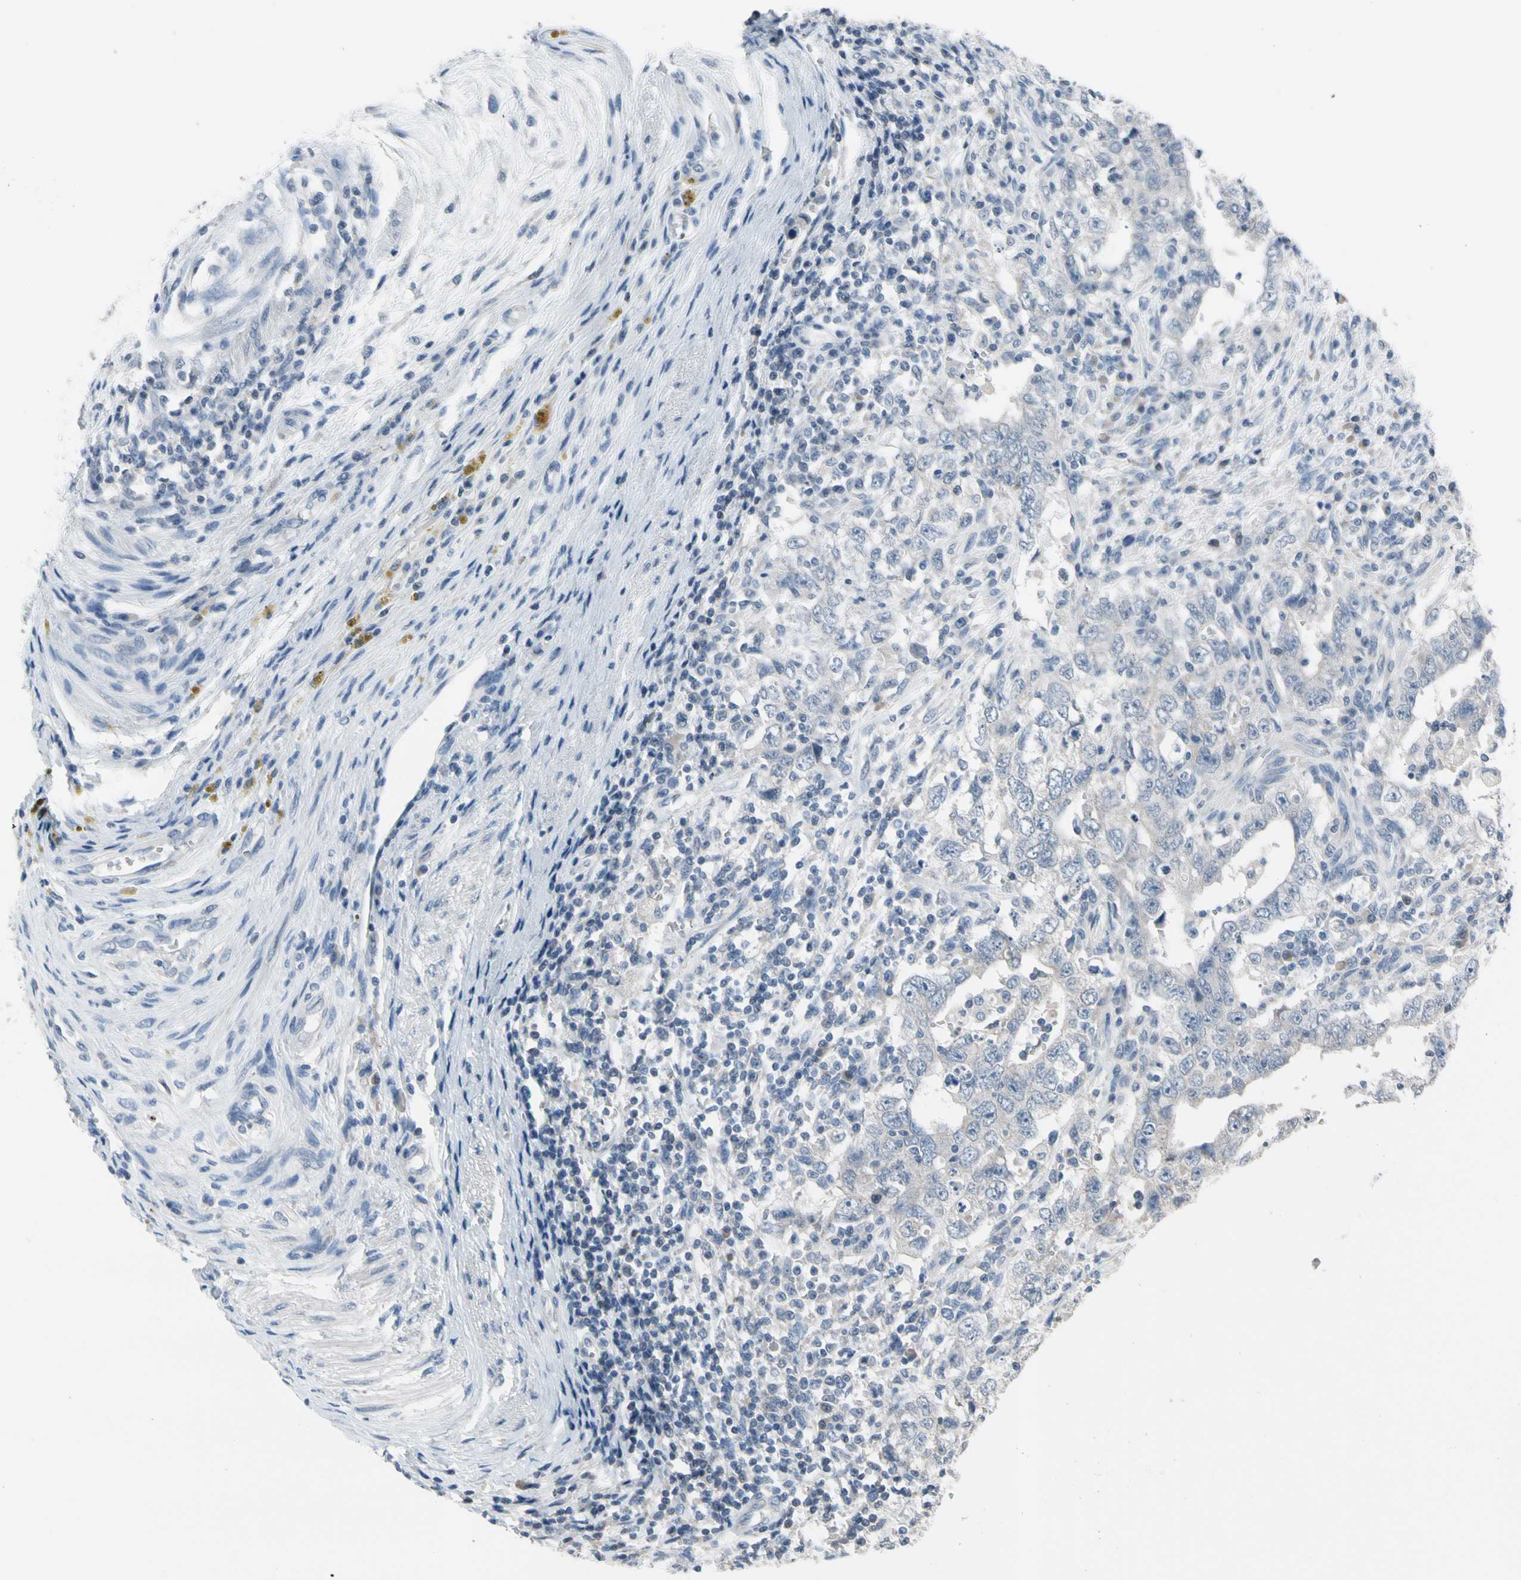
{"staining": {"intensity": "negative", "quantity": "none", "location": "none"}, "tissue": "testis cancer", "cell_type": "Tumor cells", "image_type": "cancer", "snomed": [{"axis": "morphology", "description": "Carcinoma, Embryonal, NOS"}, {"axis": "topography", "description": "Testis"}], "caption": "Tumor cells are negative for brown protein staining in testis cancer.", "gene": "SV2A", "patient": {"sex": "male", "age": 26}}